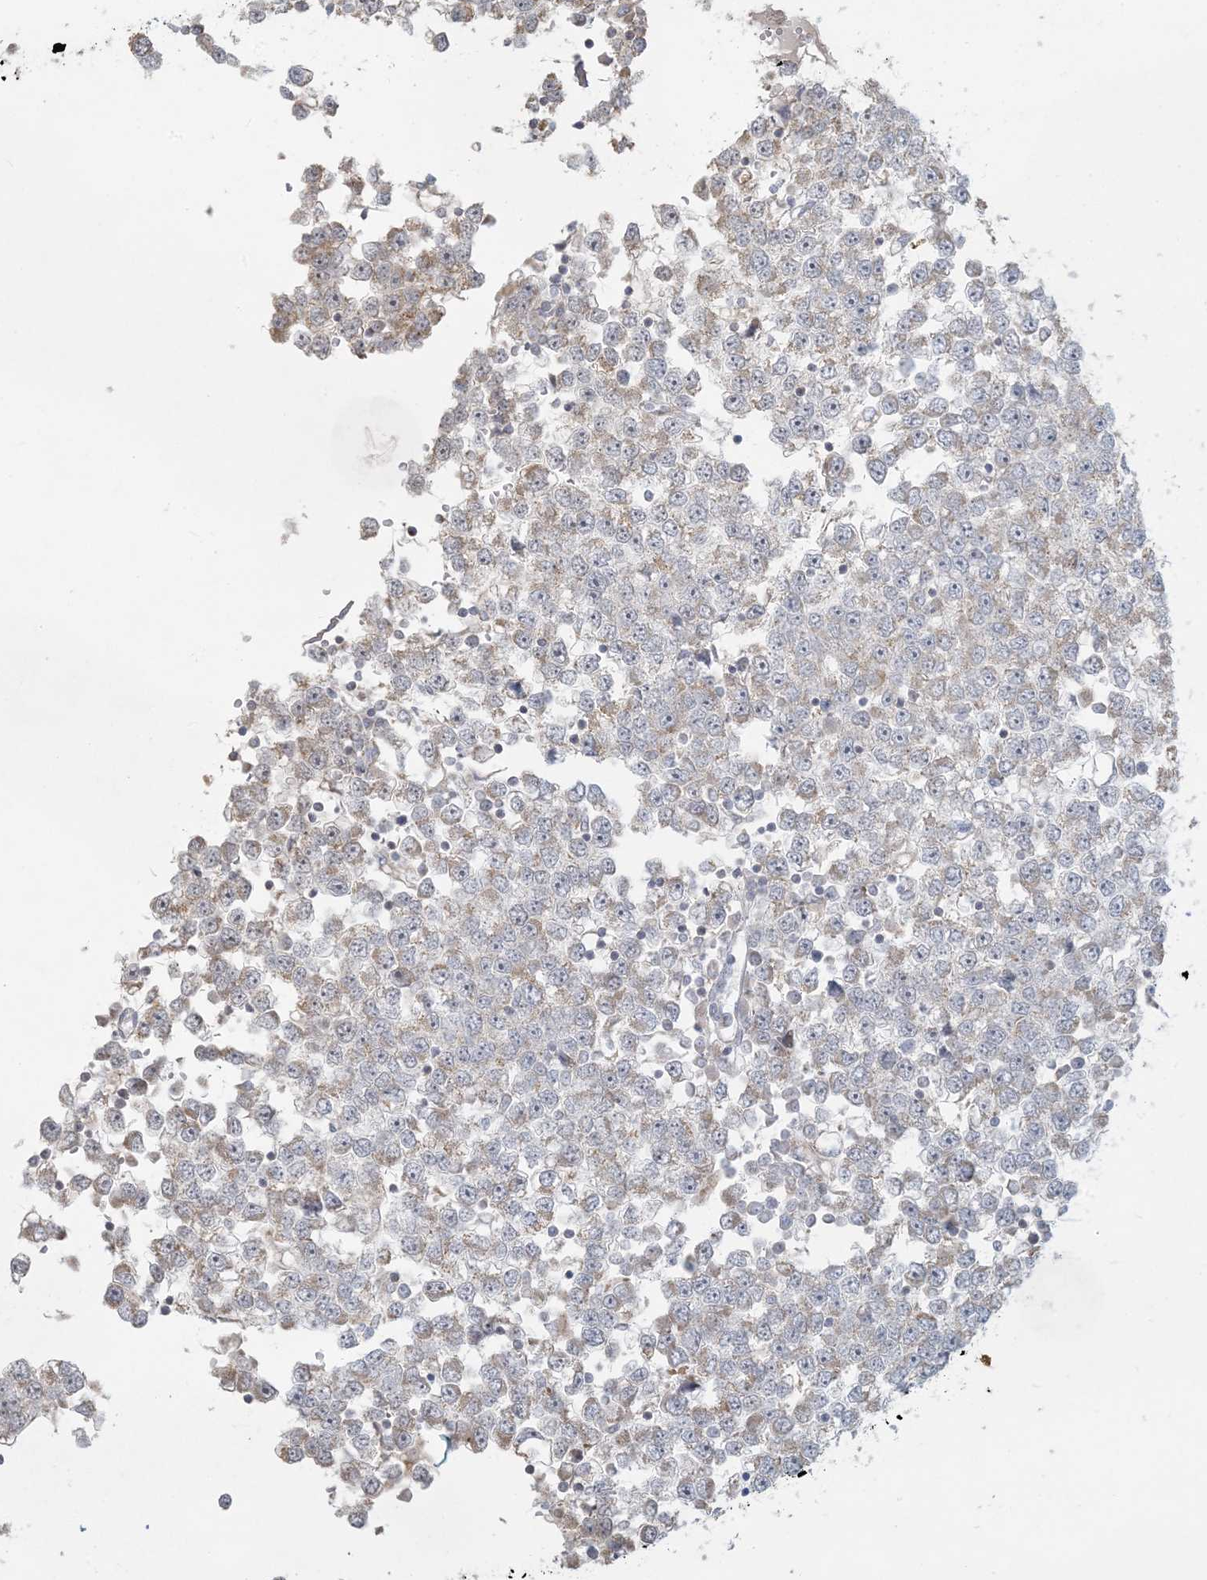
{"staining": {"intensity": "negative", "quantity": "none", "location": "none"}, "tissue": "testis cancer", "cell_type": "Tumor cells", "image_type": "cancer", "snomed": [{"axis": "morphology", "description": "Seminoma, NOS"}, {"axis": "topography", "description": "Testis"}], "caption": "Tumor cells show no significant staining in testis seminoma.", "gene": "MCAT", "patient": {"sex": "male", "age": 65}}